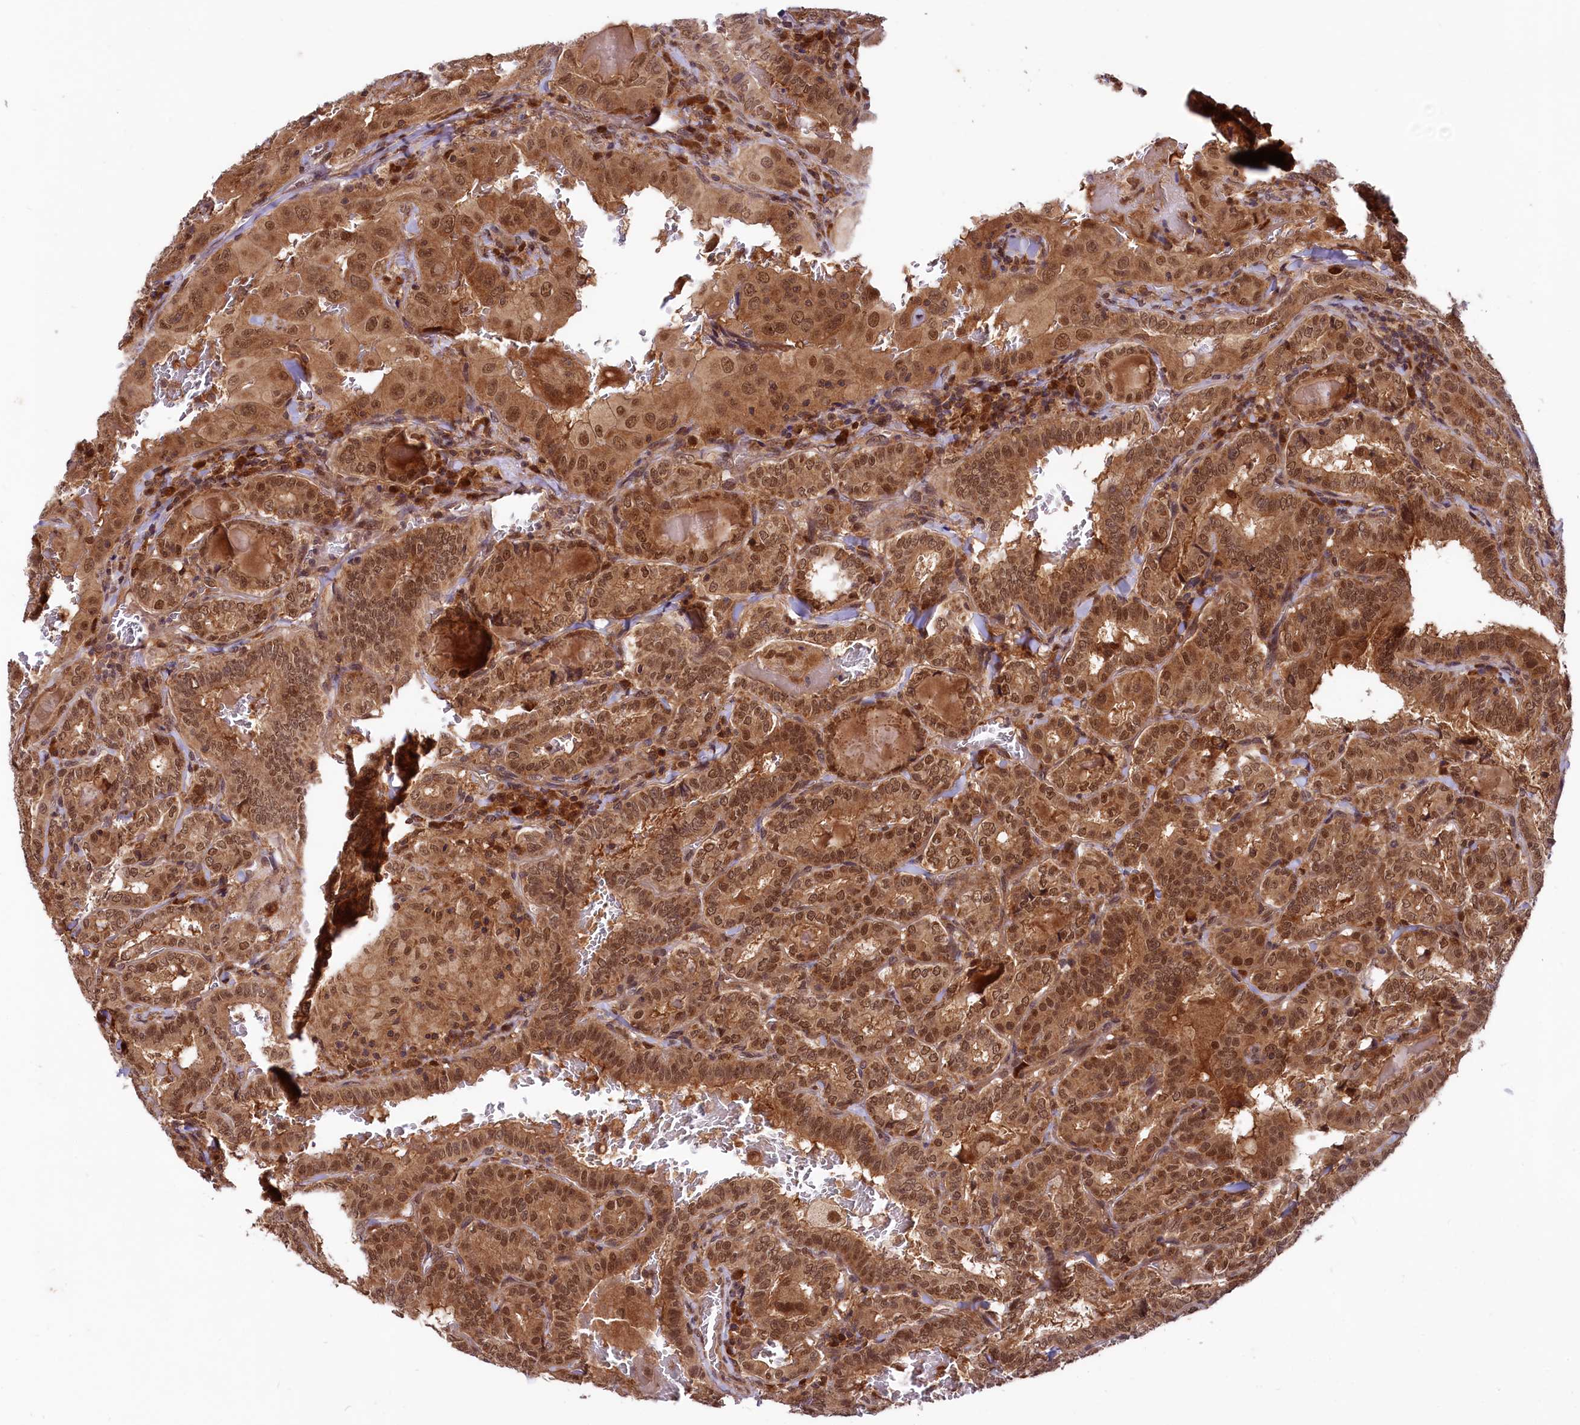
{"staining": {"intensity": "strong", "quantity": ">75%", "location": "cytoplasmic/membranous,nuclear"}, "tissue": "thyroid cancer", "cell_type": "Tumor cells", "image_type": "cancer", "snomed": [{"axis": "morphology", "description": "Papillary adenocarcinoma, NOS"}, {"axis": "topography", "description": "Thyroid gland"}], "caption": "Immunohistochemical staining of papillary adenocarcinoma (thyroid) shows high levels of strong cytoplasmic/membranous and nuclear staining in about >75% of tumor cells. The protein of interest is stained brown, and the nuclei are stained in blue (DAB (3,3'-diaminobenzidine) IHC with brightfield microscopy, high magnification).", "gene": "UBE3A", "patient": {"sex": "female", "age": 72}}